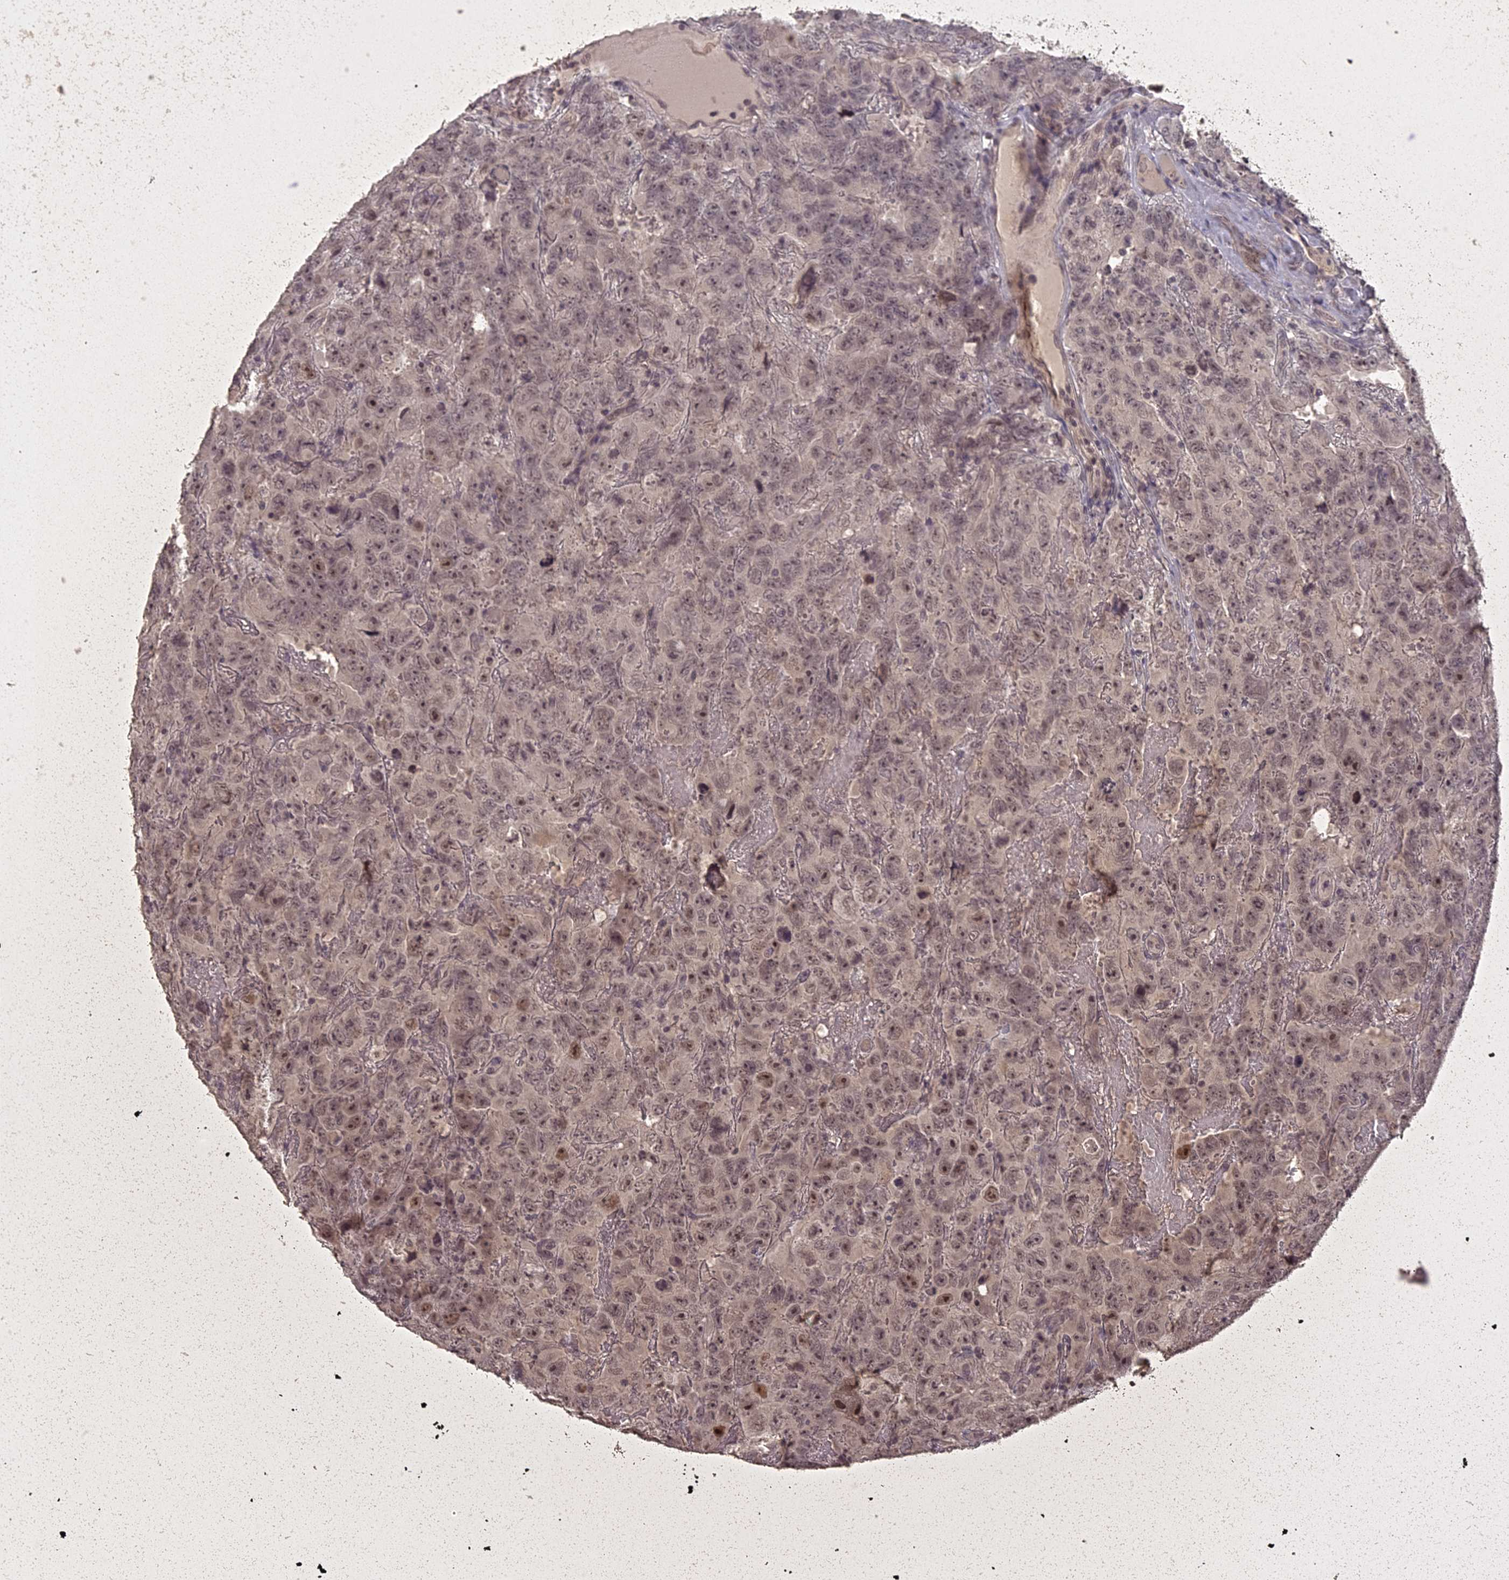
{"staining": {"intensity": "weak", "quantity": "25%-75%", "location": "nuclear"}, "tissue": "testis cancer", "cell_type": "Tumor cells", "image_type": "cancer", "snomed": [{"axis": "morphology", "description": "Carcinoma, Embryonal, NOS"}, {"axis": "topography", "description": "Testis"}], "caption": "IHC (DAB (3,3'-diaminobenzidine)) staining of testis cancer (embryonal carcinoma) exhibits weak nuclear protein expression in approximately 25%-75% of tumor cells. (Stains: DAB in brown, nuclei in blue, Microscopy: brightfield microscopy at high magnification).", "gene": "LIN37", "patient": {"sex": "male", "age": 45}}